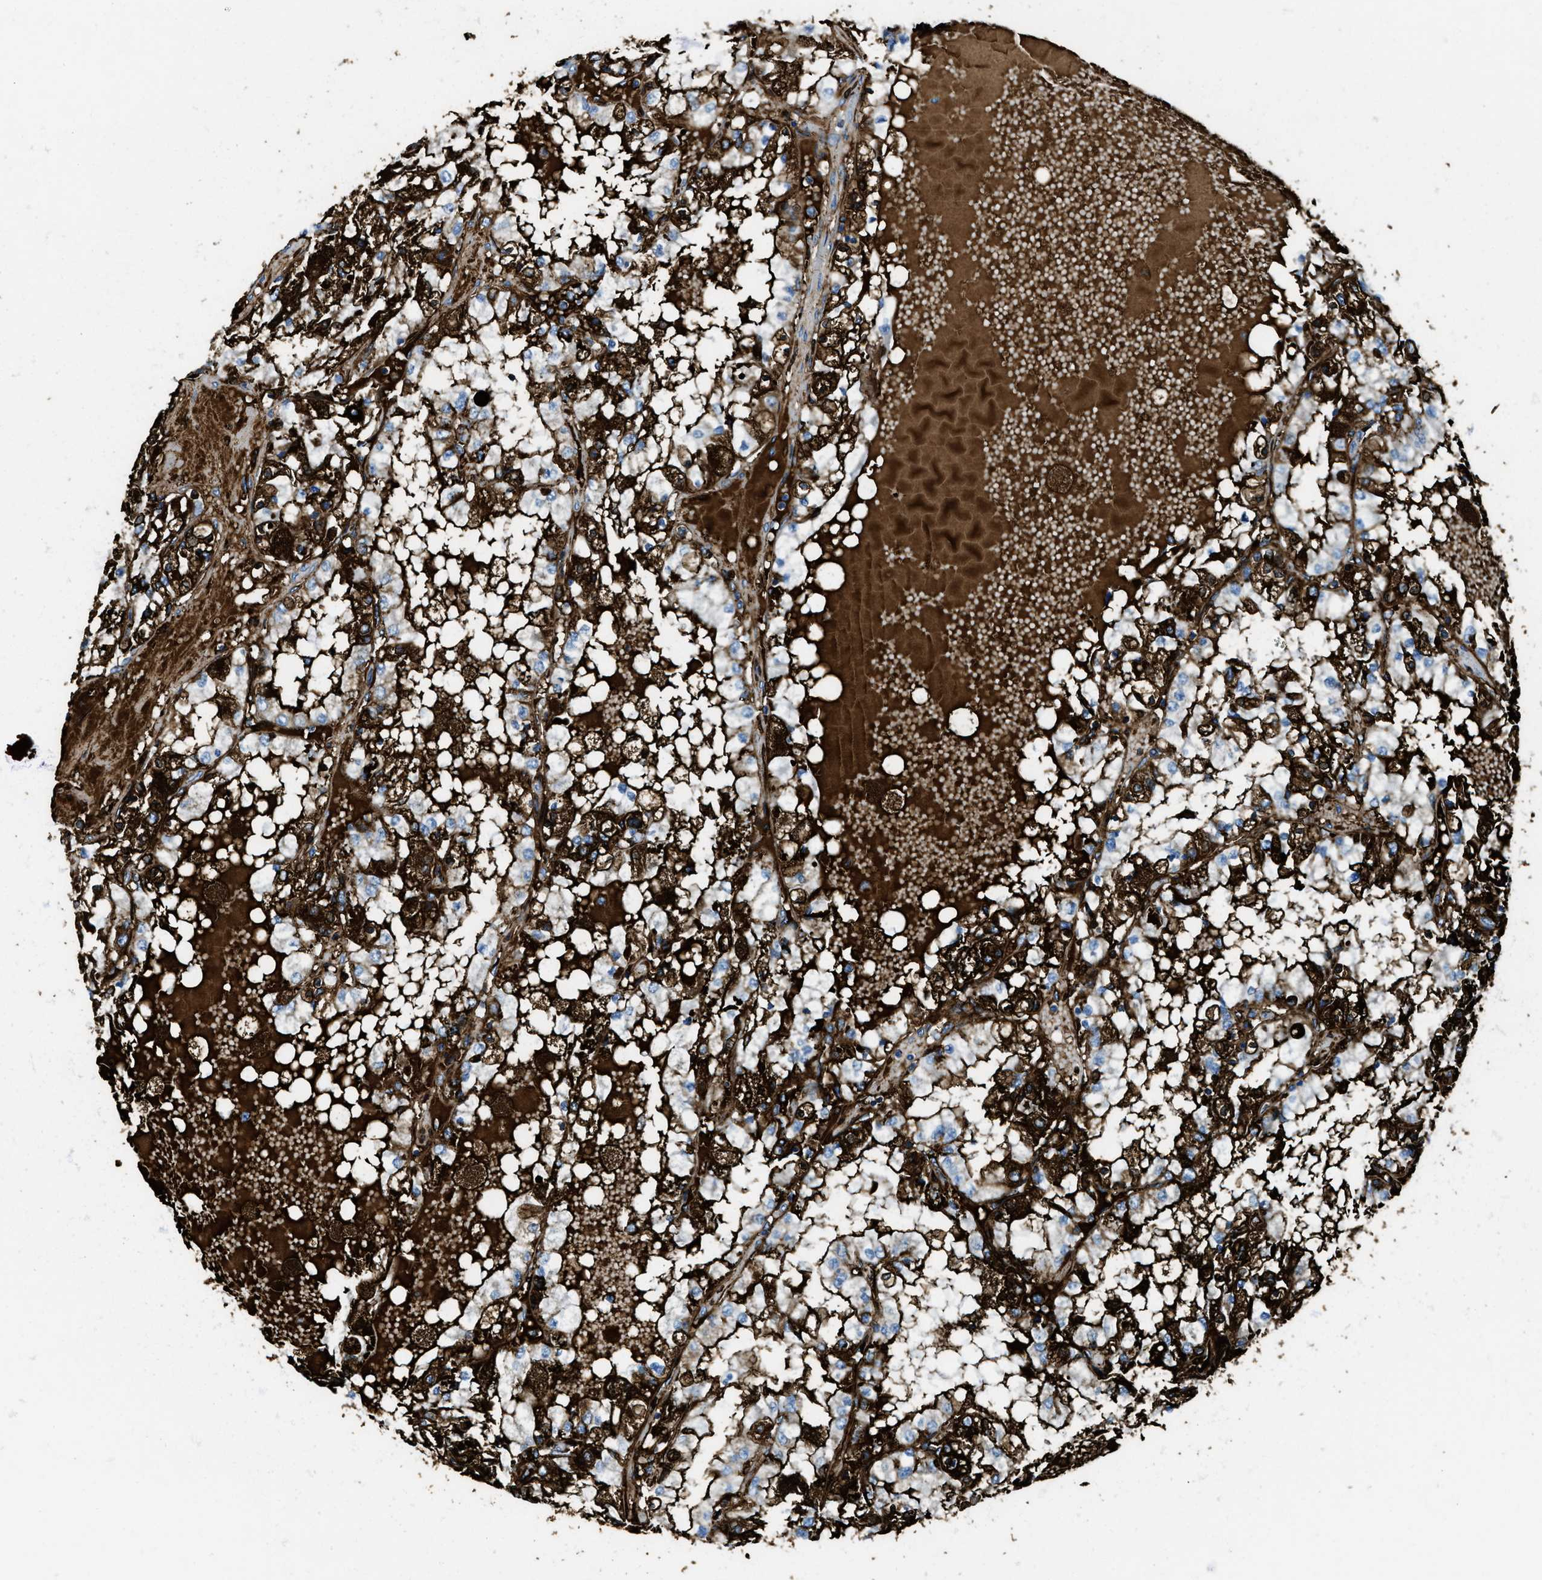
{"staining": {"intensity": "strong", "quantity": "25%-75%", "location": "cytoplasmic/membranous"}, "tissue": "renal cancer", "cell_type": "Tumor cells", "image_type": "cancer", "snomed": [{"axis": "morphology", "description": "Adenocarcinoma, NOS"}, {"axis": "topography", "description": "Kidney"}], "caption": "DAB immunohistochemical staining of human renal cancer demonstrates strong cytoplasmic/membranous protein expression in approximately 25%-75% of tumor cells. The staining is performed using DAB (3,3'-diaminobenzidine) brown chromogen to label protein expression. The nuclei are counter-stained blue using hematoxylin.", "gene": "TRIM59", "patient": {"sex": "male", "age": 68}}